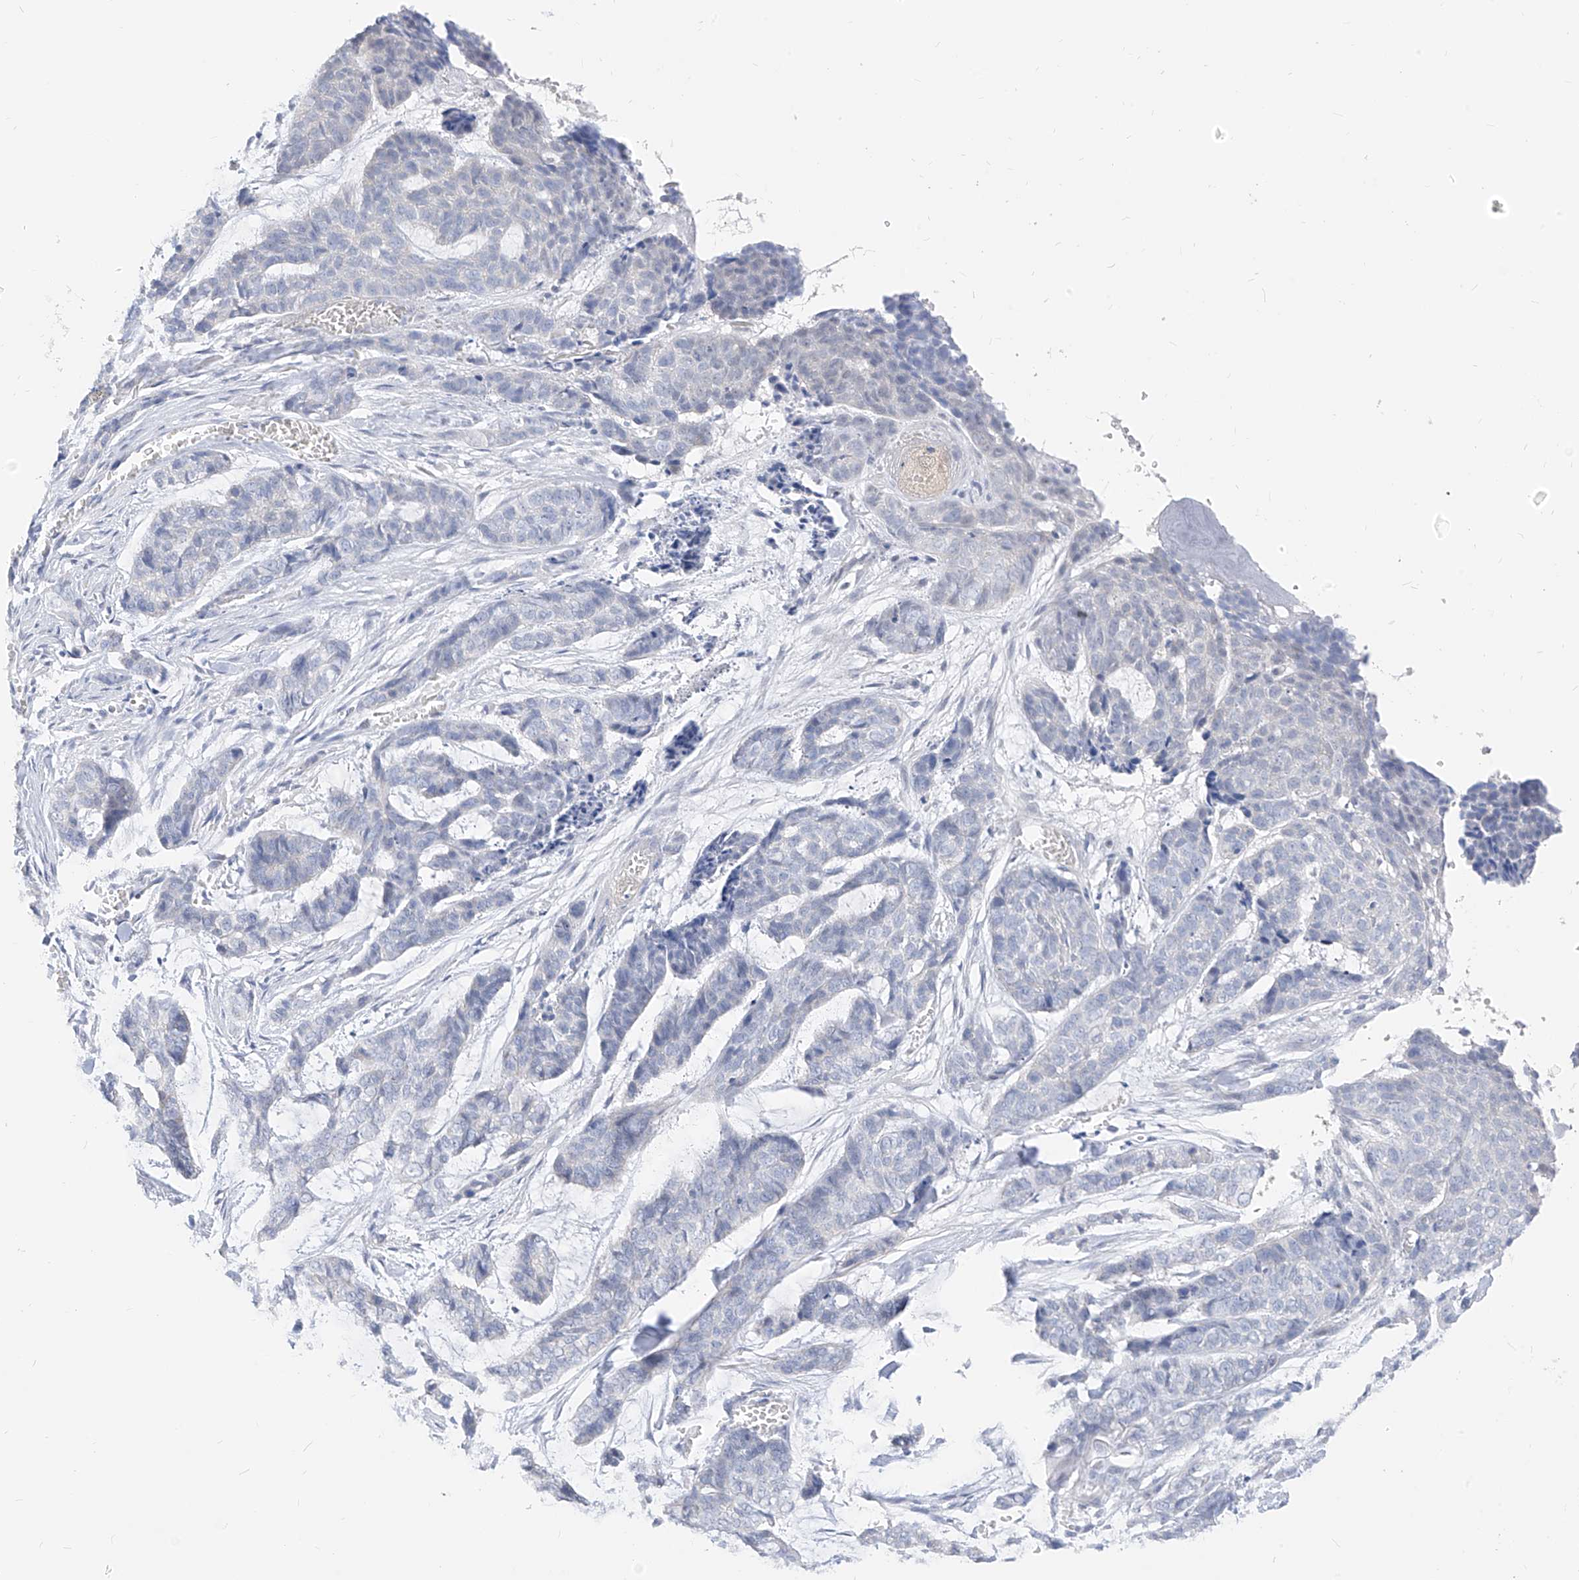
{"staining": {"intensity": "negative", "quantity": "none", "location": "none"}, "tissue": "skin cancer", "cell_type": "Tumor cells", "image_type": "cancer", "snomed": [{"axis": "morphology", "description": "Basal cell carcinoma"}, {"axis": "topography", "description": "Skin"}], "caption": "Micrograph shows no significant protein expression in tumor cells of skin basal cell carcinoma.", "gene": "ZZEF1", "patient": {"sex": "female", "age": 64}}